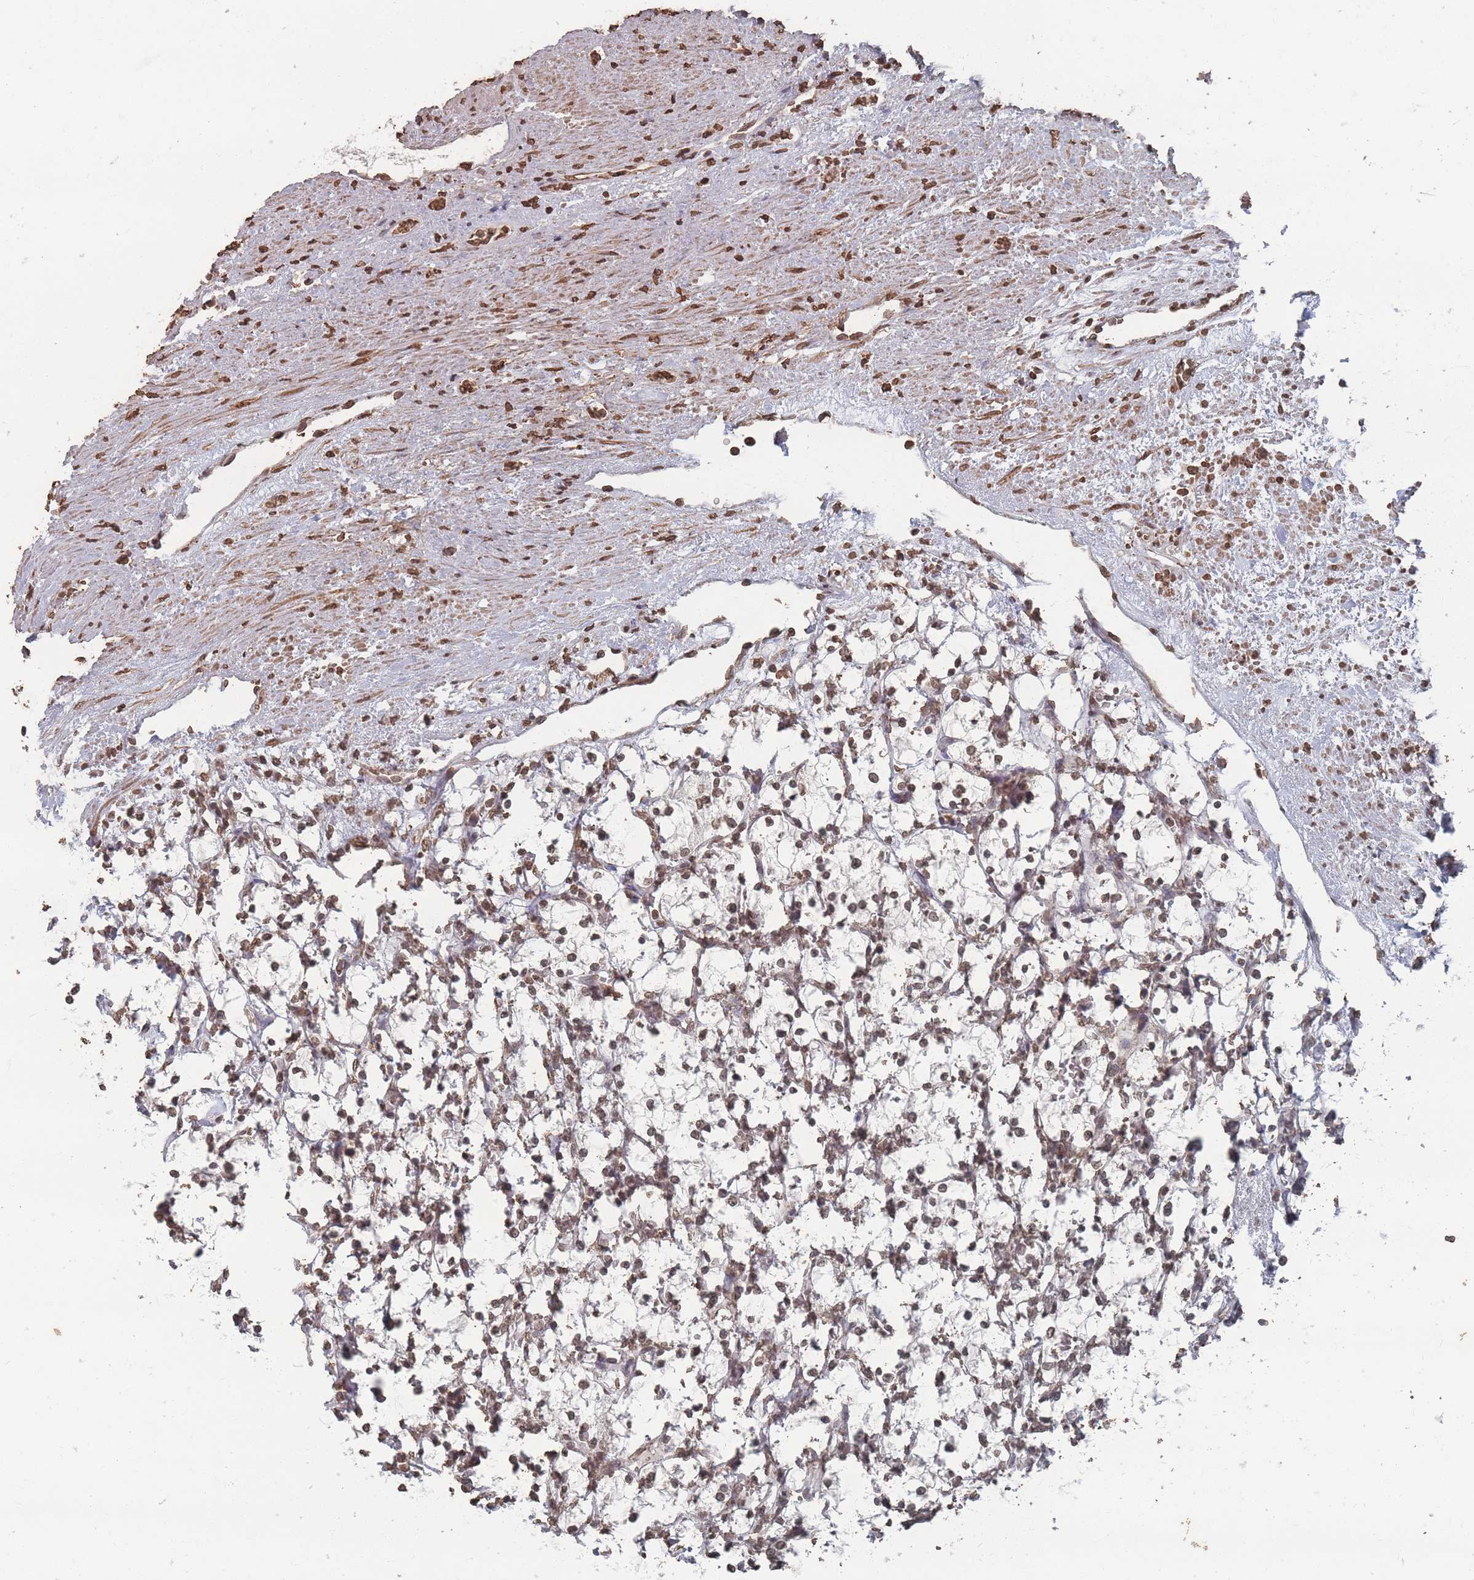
{"staining": {"intensity": "moderate", "quantity": ">75%", "location": "nuclear"}, "tissue": "renal cancer", "cell_type": "Tumor cells", "image_type": "cancer", "snomed": [{"axis": "morphology", "description": "Adenocarcinoma, NOS"}, {"axis": "topography", "description": "Kidney"}], "caption": "Renal cancer stained with immunohistochemistry exhibits moderate nuclear positivity in approximately >75% of tumor cells.", "gene": "PLEKHG5", "patient": {"sex": "female", "age": 69}}